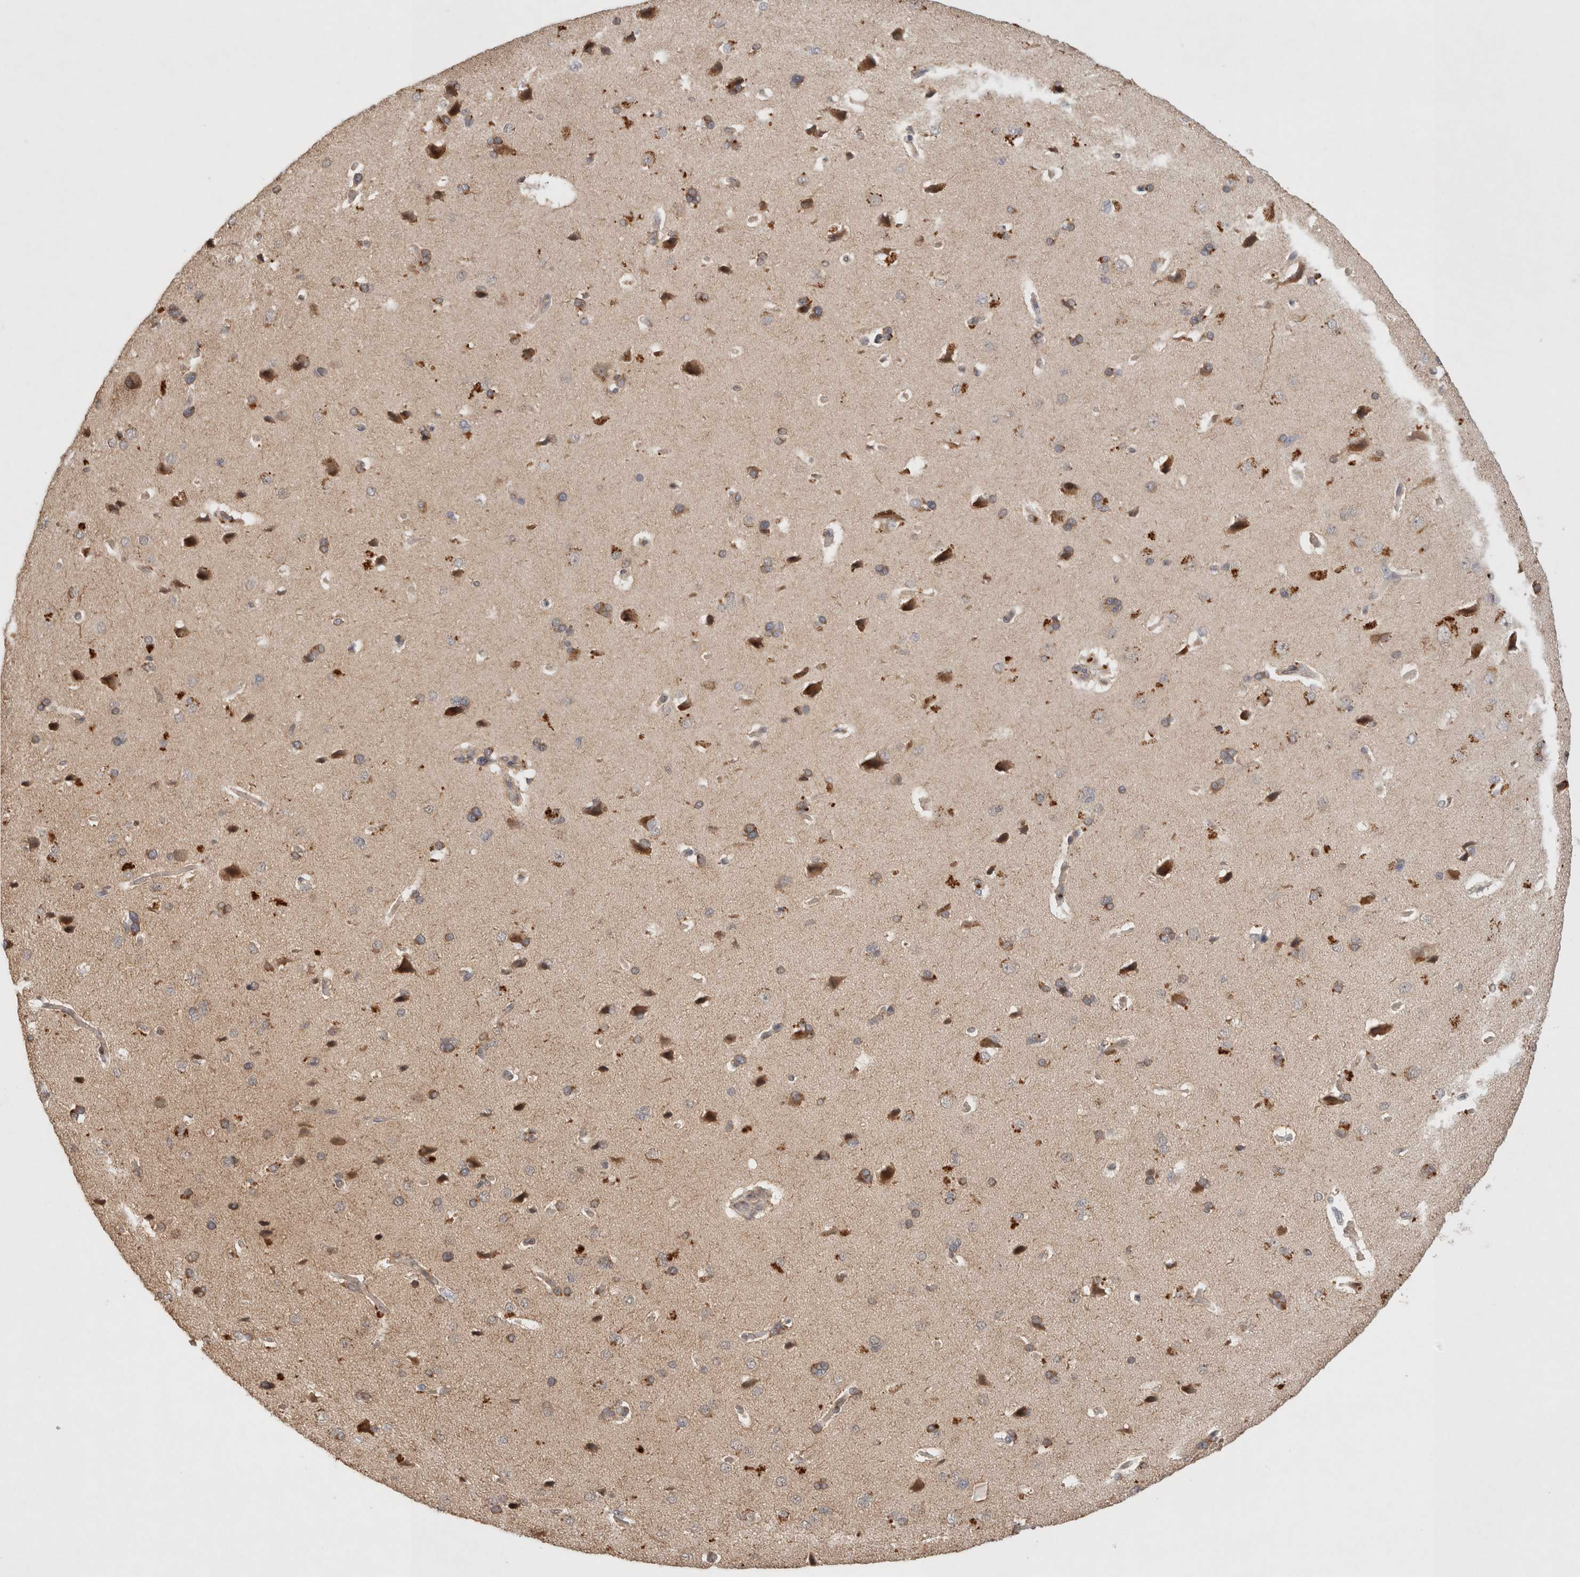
{"staining": {"intensity": "weak", "quantity": ">75%", "location": "cytoplasmic/membranous"}, "tissue": "cerebral cortex", "cell_type": "Endothelial cells", "image_type": "normal", "snomed": [{"axis": "morphology", "description": "Normal tissue, NOS"}, {"axis": "topography", "description": "Cerebral cortex"}], "caption": "Immunohistochemistry image of benign cerebral cortex: cerebral cortex stained using immunohistochemistry displays low levels of weak protein expression localized specifically in the cytoplasmic/membranous of endothelial cells, appearing as a cytoplasmic/membranous brown color.", "gene": "KLHL20", "patient": {"sex": "male", "age": 62}}